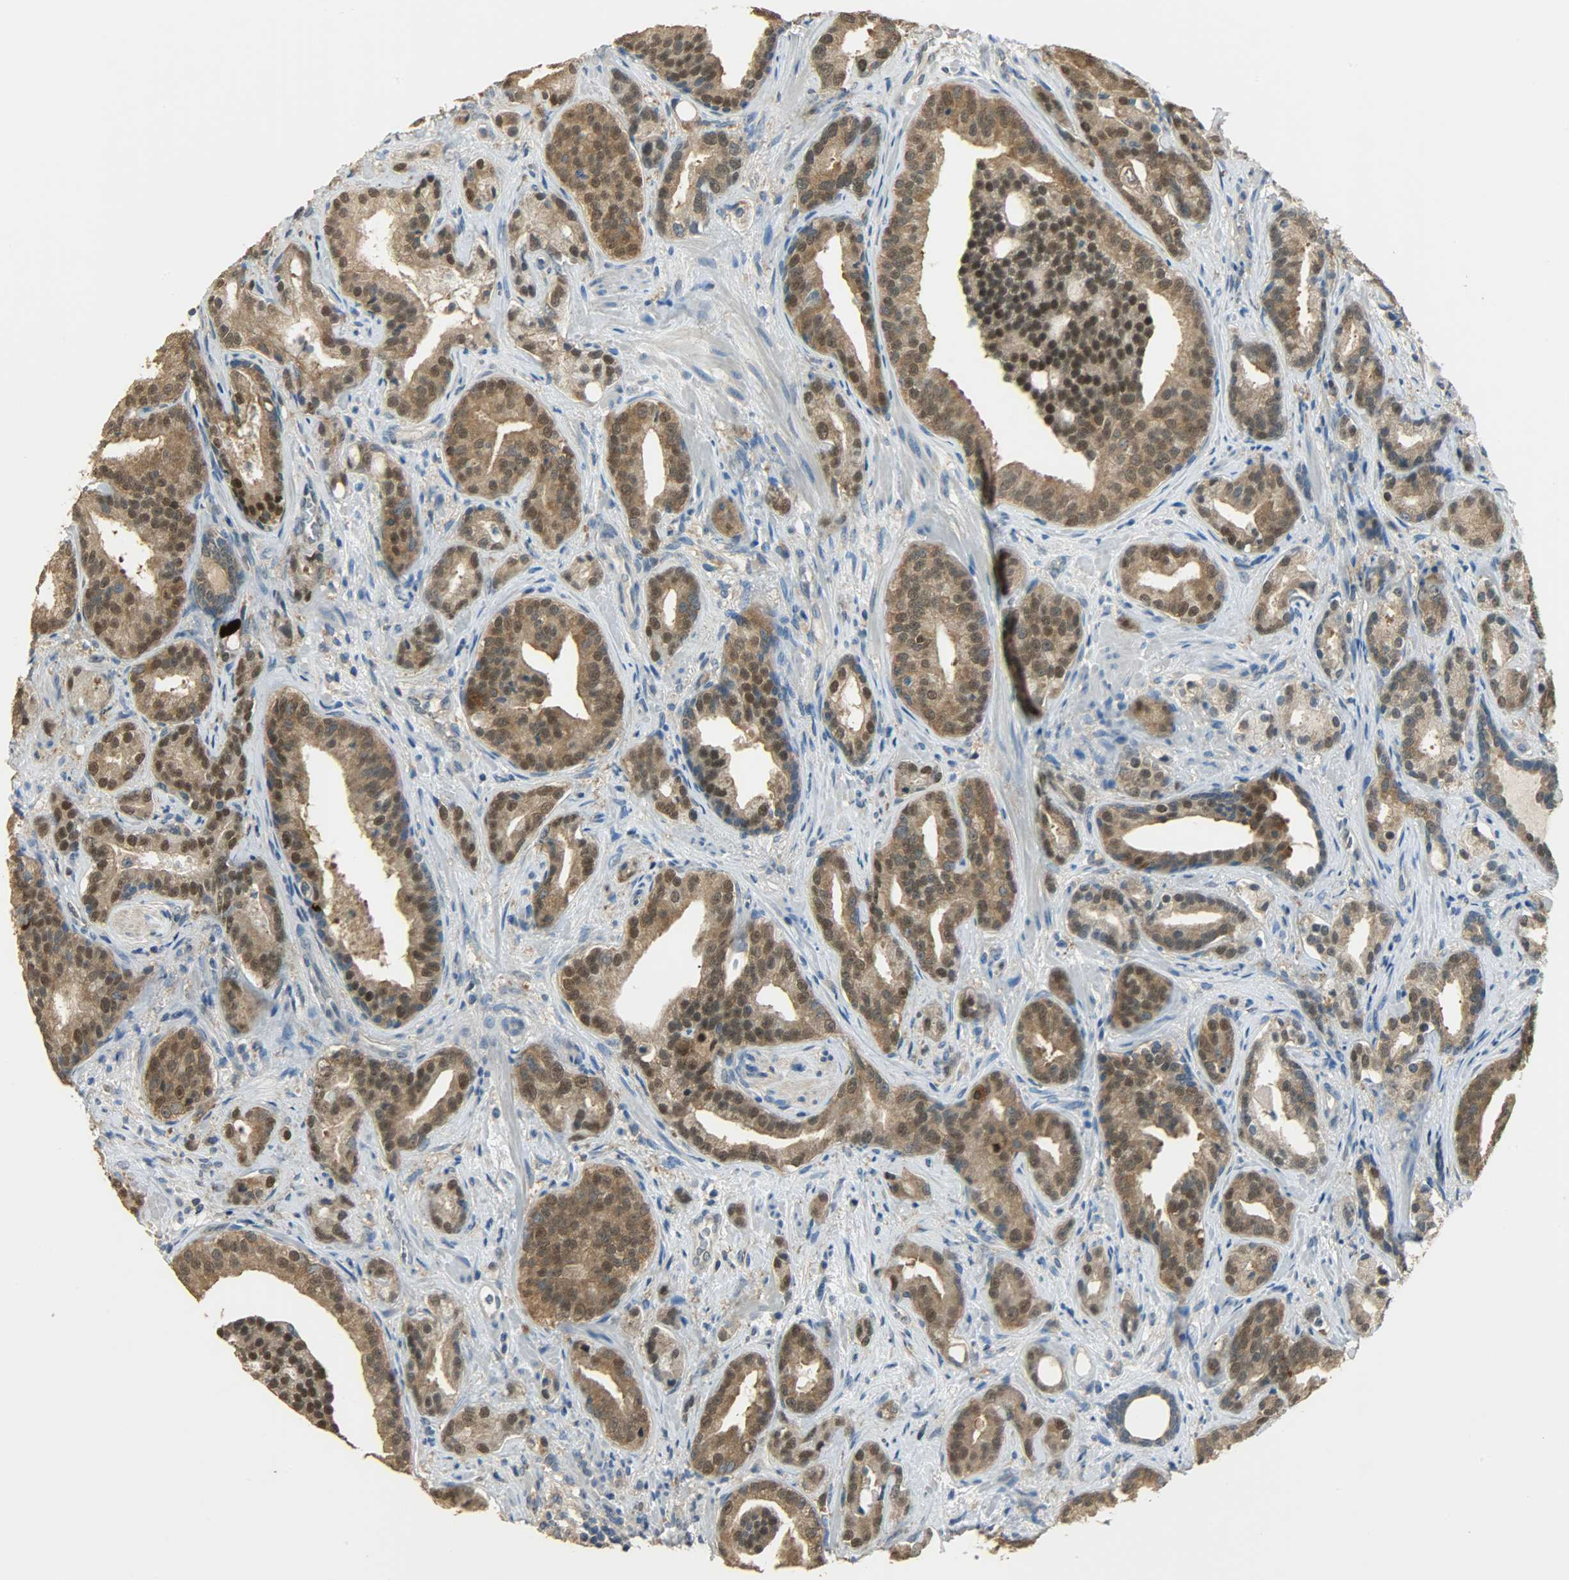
{"staining": {"intensity": "moderate", "quantity": ">75%", "location": "cytoplasmic/membranous,nuclear"}, "tissue": "prostate cancer", "cell_type": "Tumor cells", "image_type": "cancer", "snomed": [{"axis": "morphology", "description": "Adenocarcinoma, Low grade"}, {"axis": "topography", "description": "Prostate"}], "caption": "The immunohistochemical stain shows moderate cytoplasmic/membranous and nuclear staining in tumor cells of prostate cancer tissue.", "gene": "PRMT5", "patient": {"sex": "male", "age": 63}}